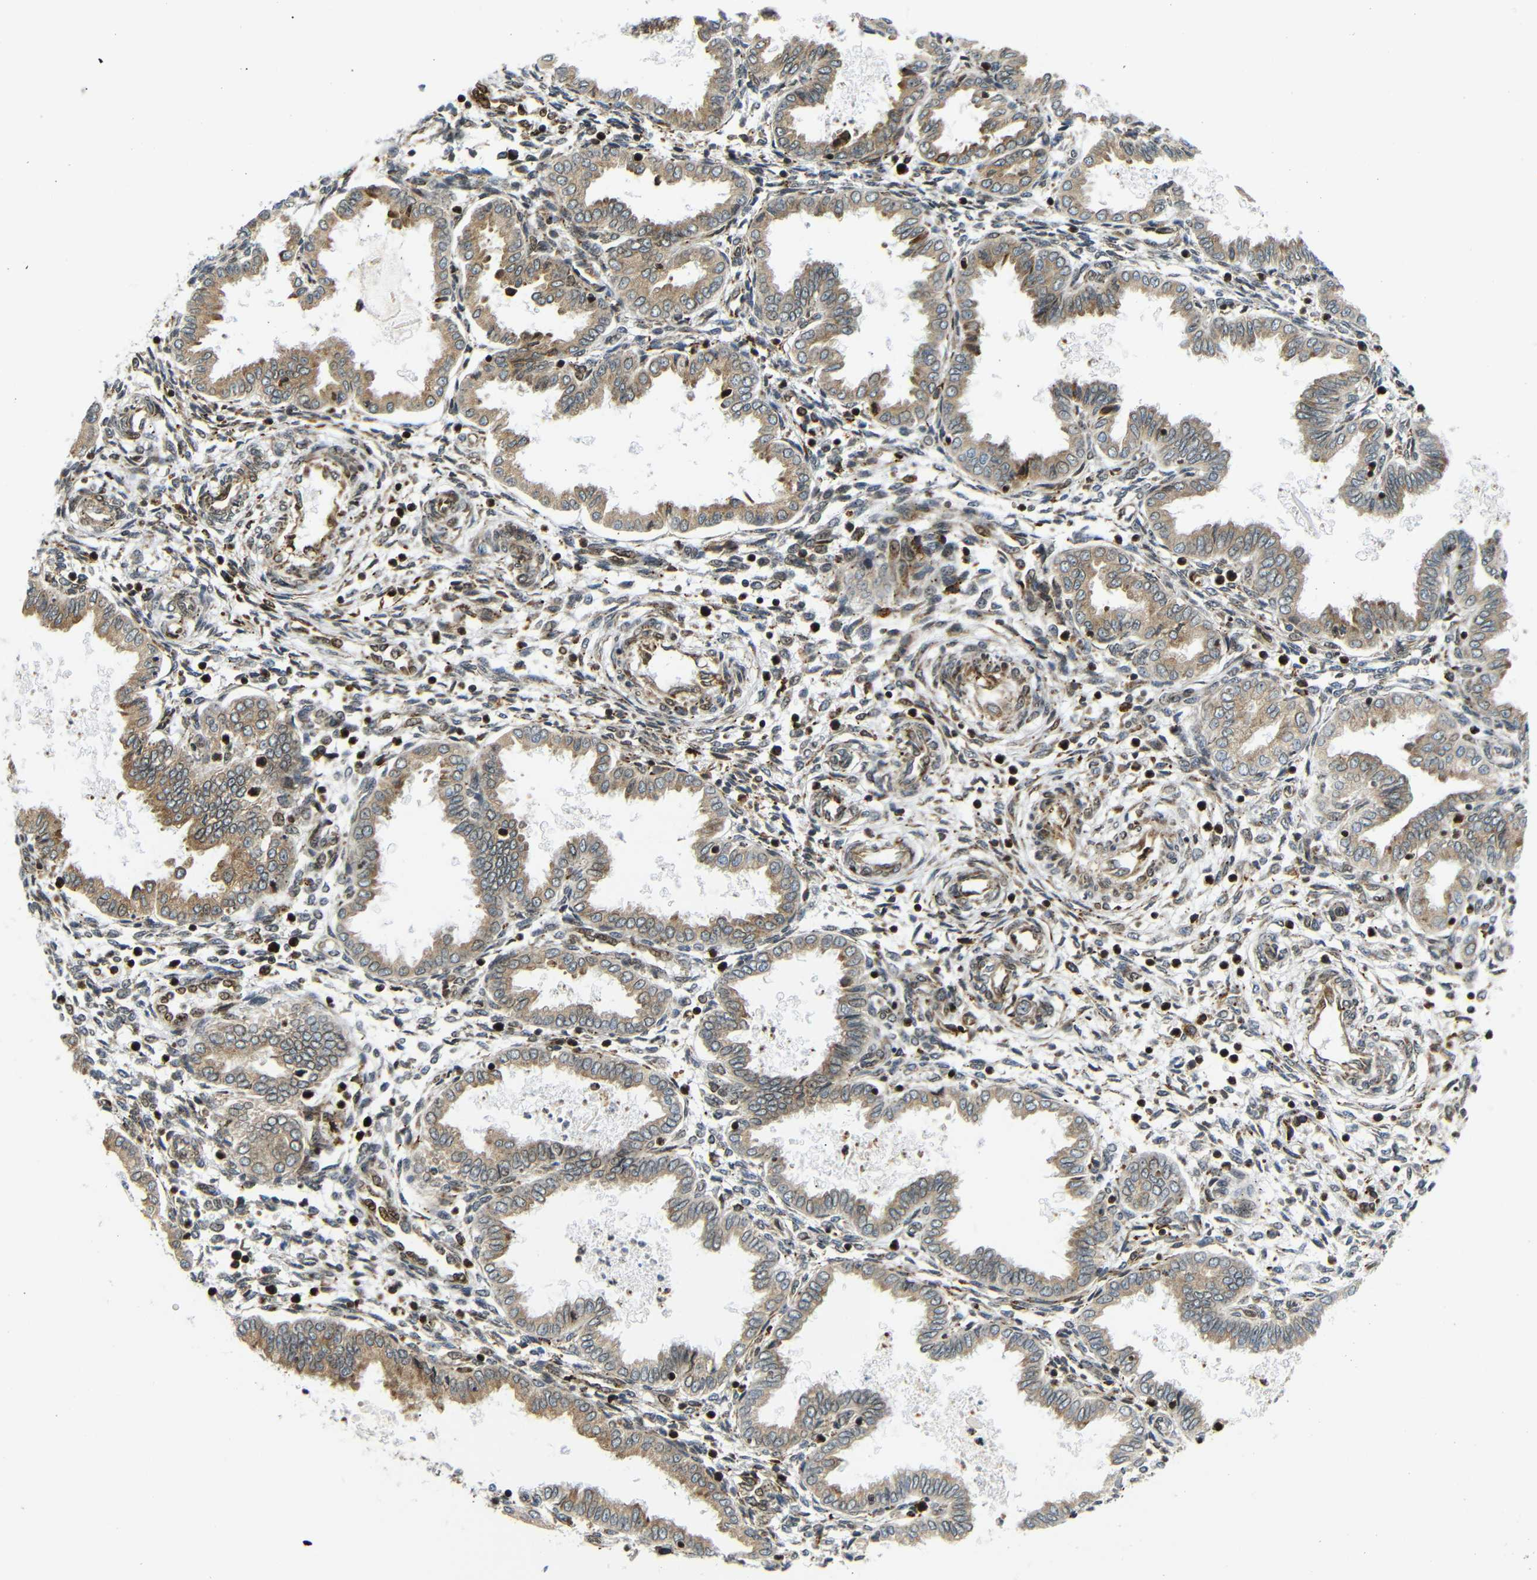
{"staining": {"intensity": "moderate", "quantity": "25%-75%", "location": "cytoplasmic/membranous"}, "tissue": "endometrium", "cell_type": "Cells in endometrial stroma", "image_type": "normal", "snomed": [{"axis": "morphology", "description": "Normal tissue, NOS"}, {"axis": "topography", "description": "Endometrium"}], "caption": "Protein staining exhibits moderate cytoplasmic/membranous expression in approximately 25%-75% of cells in endometrial stroma in benign endometrium.", "gene": "SPCS2", "patient": {"sex": "female", "age": 33}}